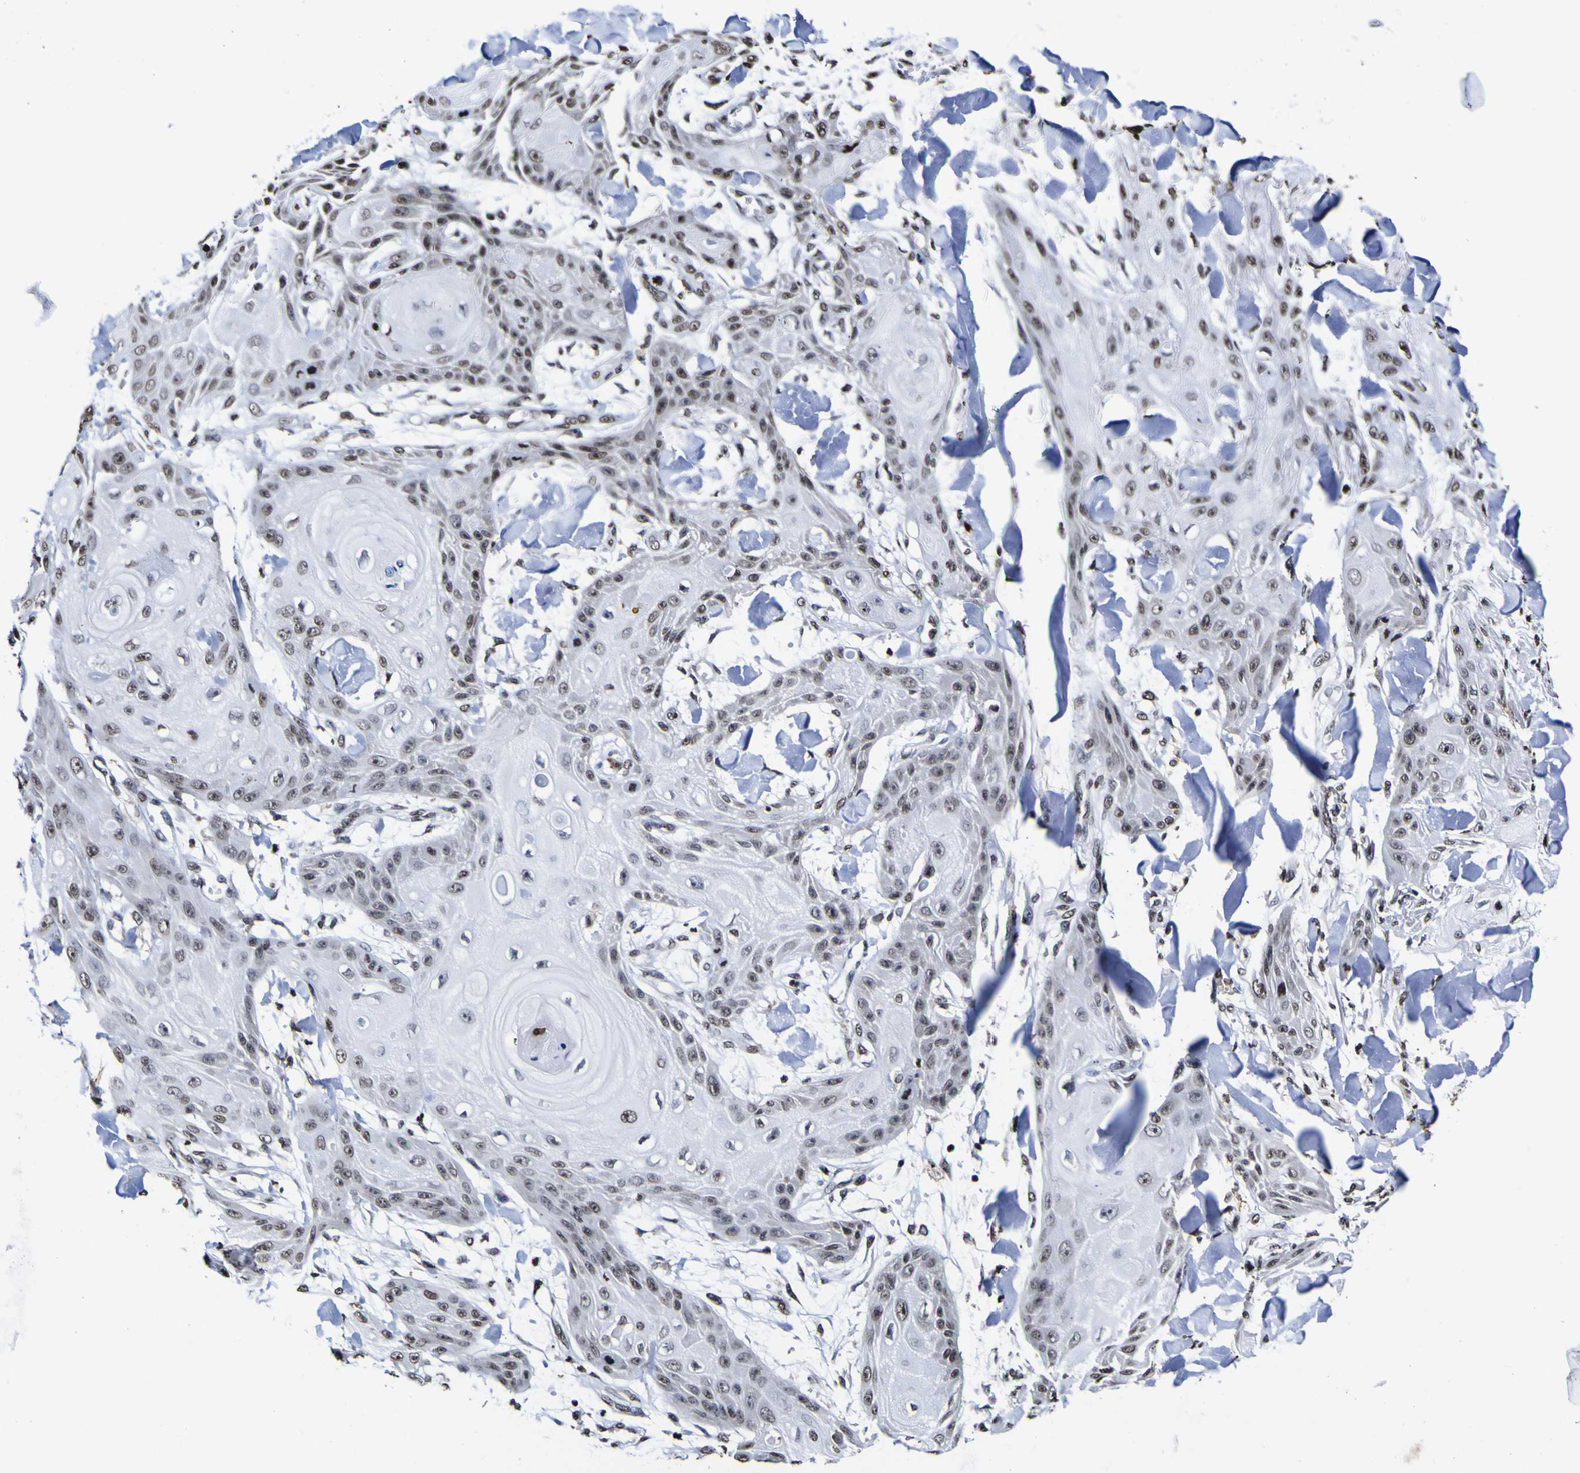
{"staining": {"intensity": "moderate", "quantity": "<25%", "location": "nuclear"}, "tissue": "skin cancer", "cell_type": "Tumor cells", "image_type": "cancer", "snomed": [{"axis": "morphology", "description": "Squamous cell carcinoma, NOS"}, {"axis": "topography", "description": "Skin"}], "caption": "This photomicrograph exhibits immunohistochemistry (IHC) staining of skin cancer, with low moderate nuclear staining in about <25% of tumor cells.", "gene": "PIAS1", "patient": {"sex": "male", "age": 74}}